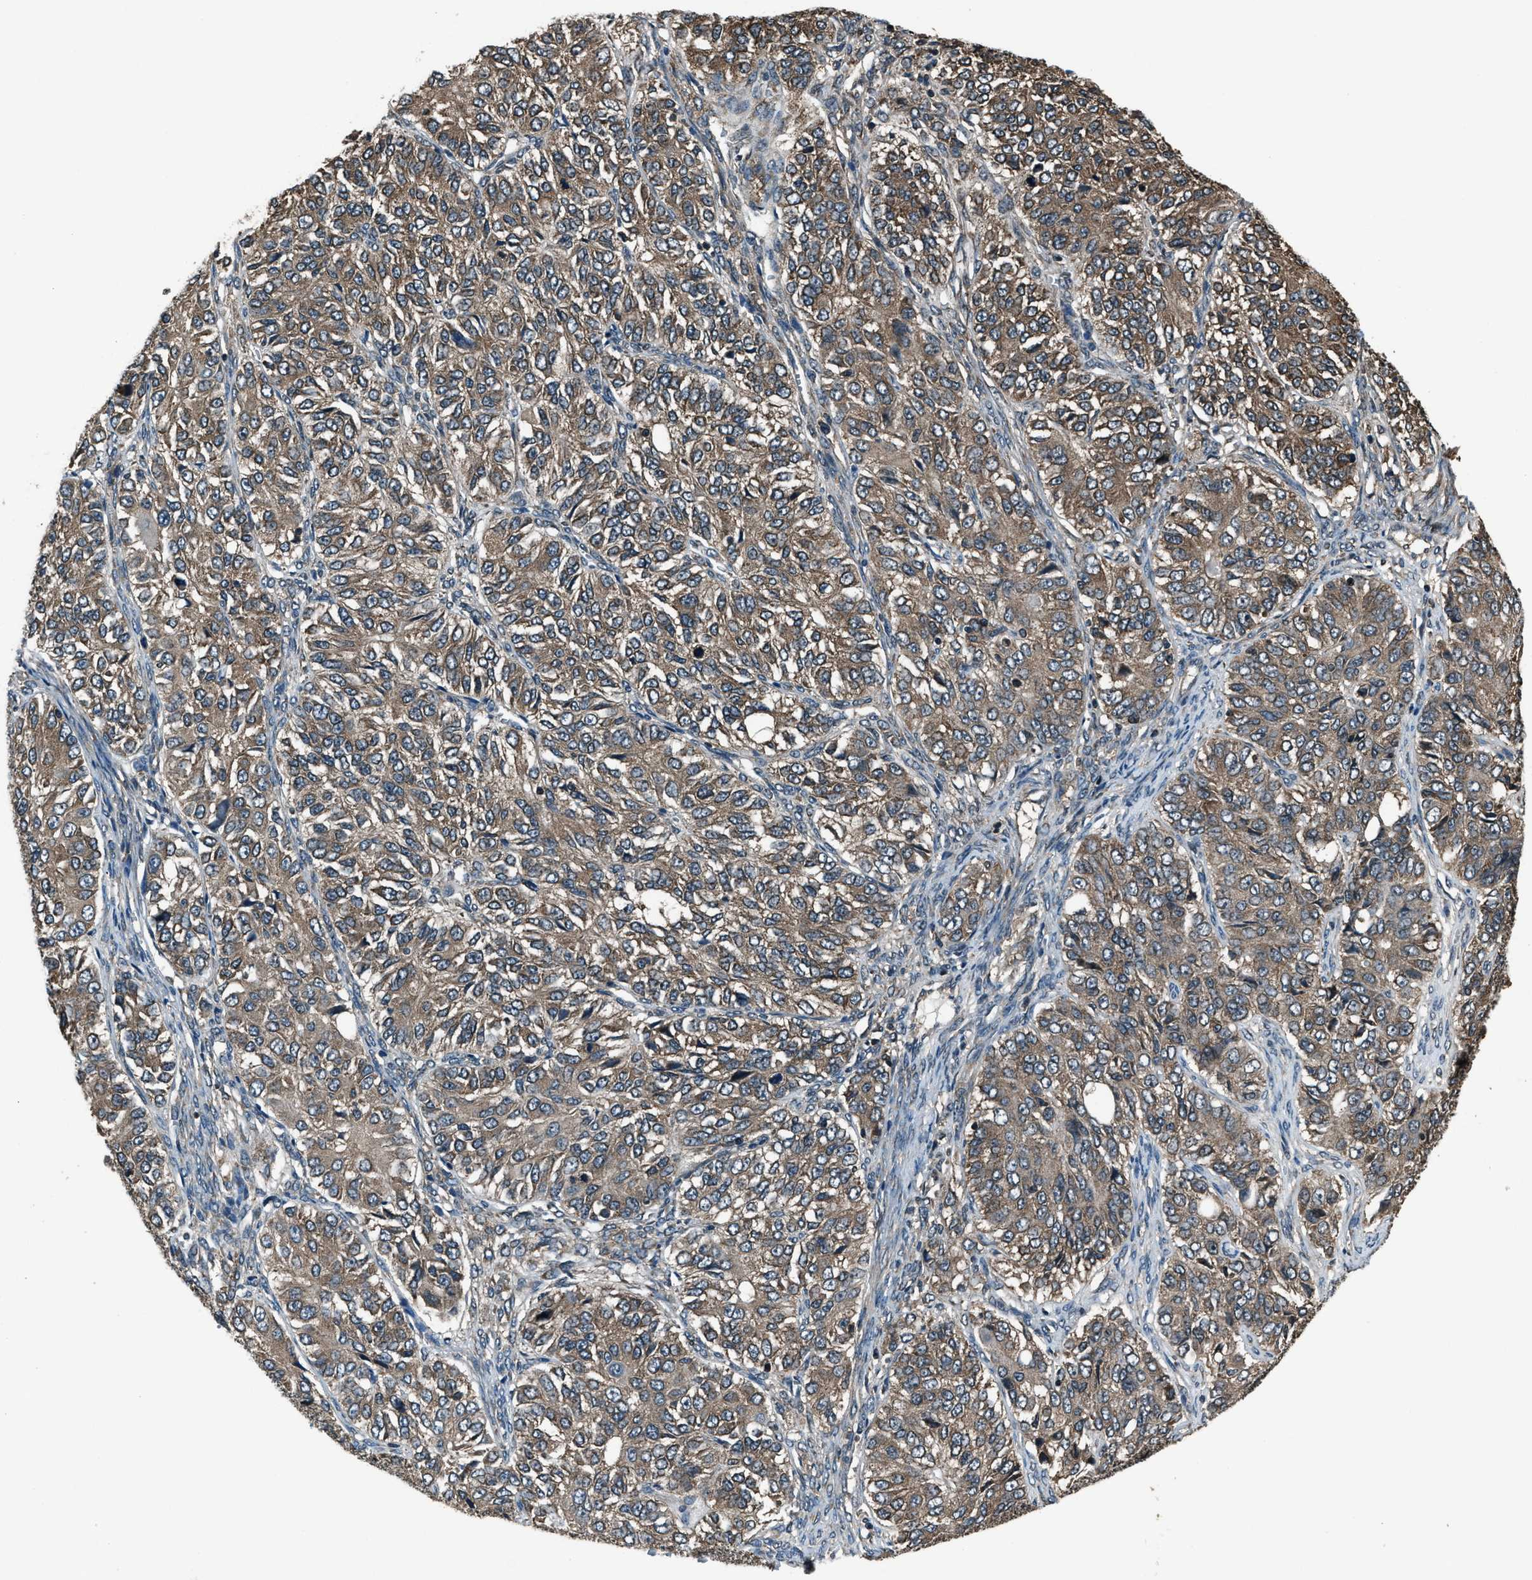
{"staining": {"intensity": "moderate", "quantity": ">75%", "location": "cytoplasmic/membranous"}, "tissue": "ovarian cancer", "cell_type": "Tumor cells", "image_type": "cancer", "snomed": [{"axis": "morphology", "description": "Carcinoma, endometroid"}, {"axis": "topography", "description": "Ovary"}], "caption": "Ovarian cancer stained for a protein (brown) demonstrates moderate cytoplasmic/membranous positive expression in about >75% of tumor cells.", "gene": "TRIM4", "patient": {"sex": "female", "age": 51}}